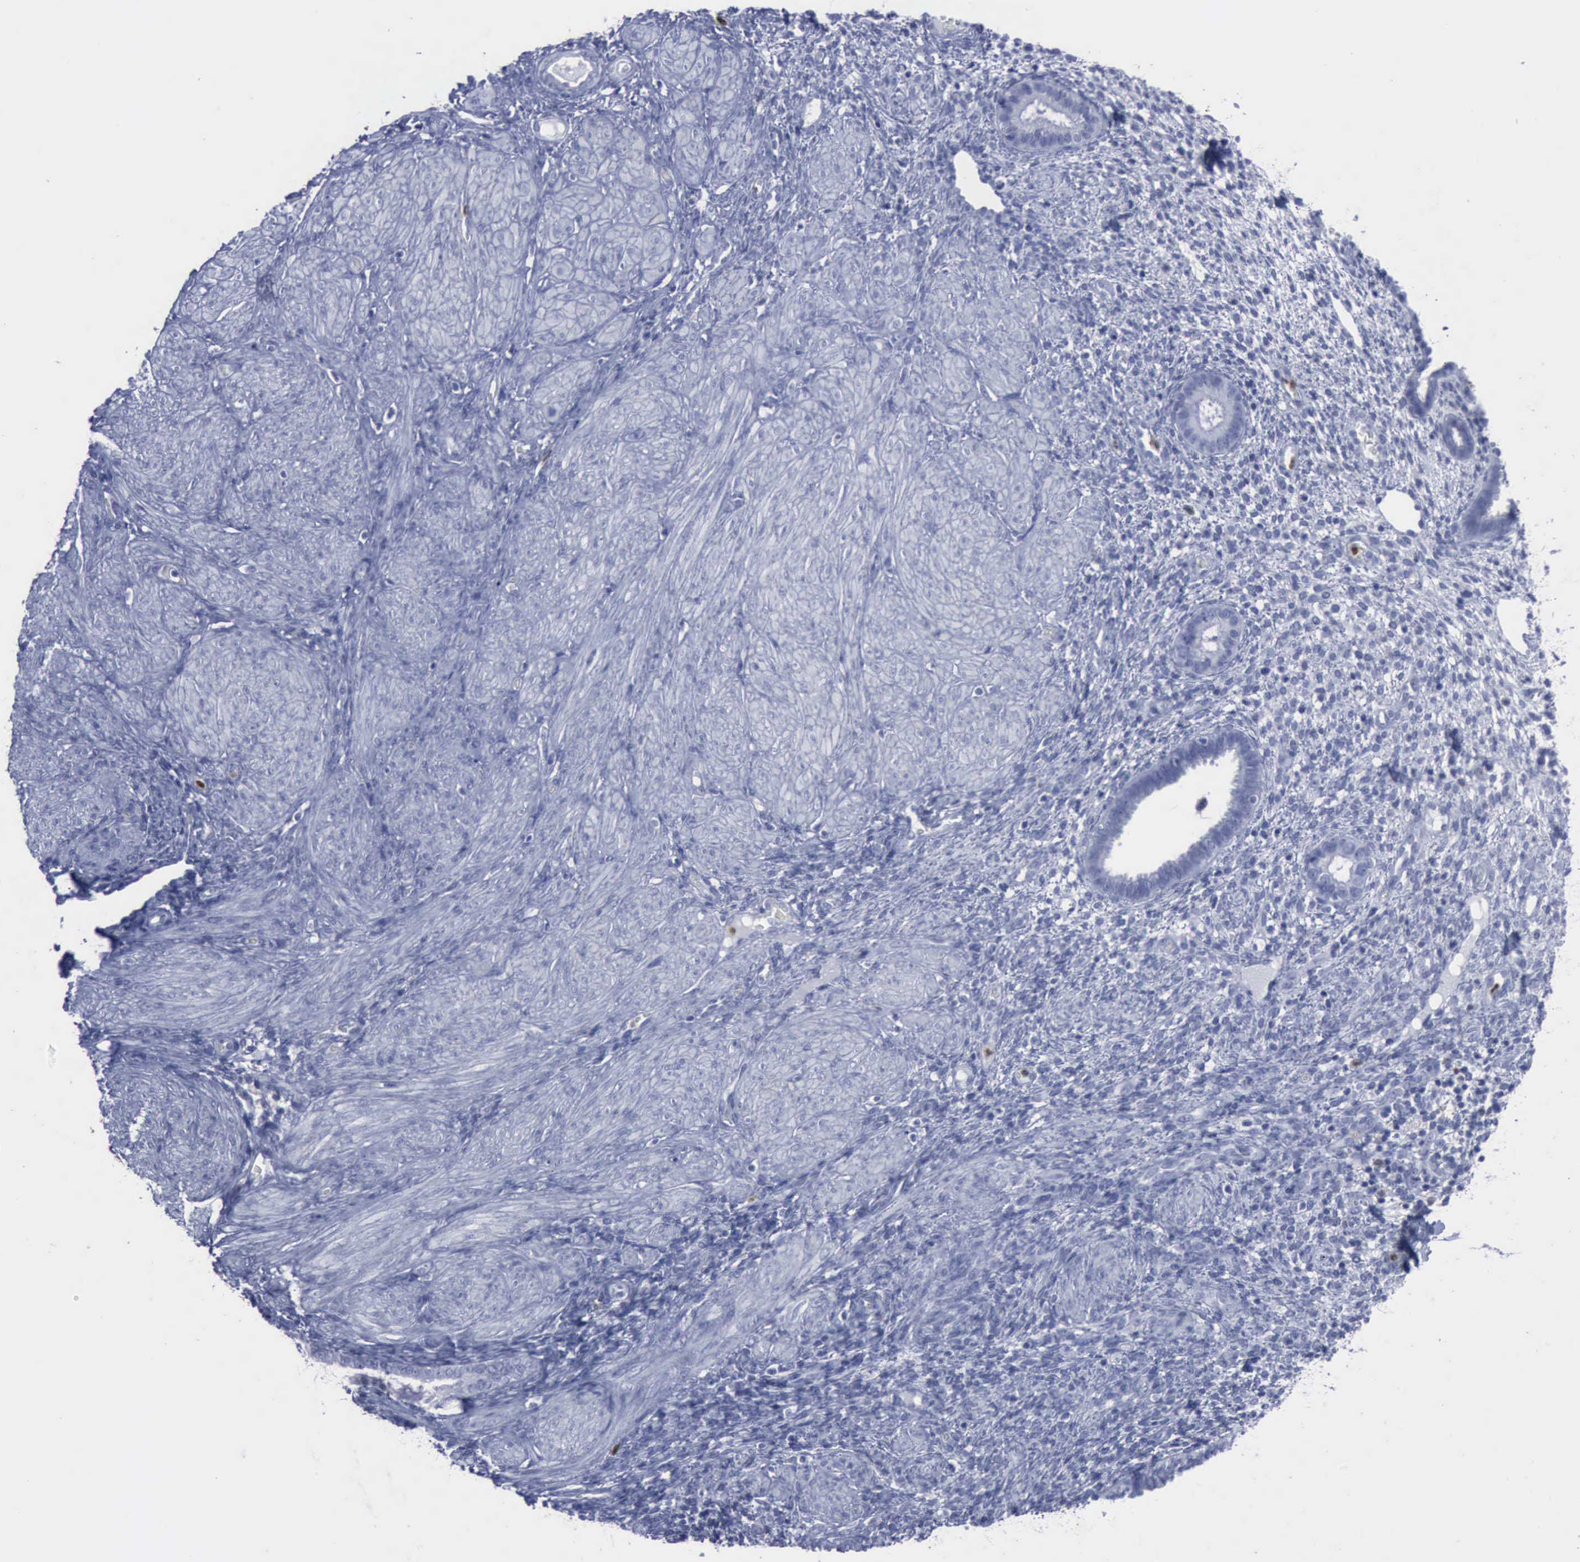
{"staining": {"intensity": "negative", "quantity": "none", "location": "none"}, "tissue": "endometrium", "cell_type": "Cells in endometrial stroma", "image_type": "normal", "snomed": [{"axis": "morphology", "description": "Normal tissue, NOS"}, {"axis": "topography", "description": "Endometrium"}], "caption": "DAB (3,3'-diaminobenzidine) immunohistochemical staining of benign human endometrium reveals no significant staining in cells in endometrial stroma. (Stains: DAB (3,3'-diaminobenzidine) immunohistochemistry (IHC) with hematoxylin counter stain, Microscopy: brightfield microscopy at high magnification).", "gene": "CSTA", "patient": {"sex": "female", "age": 72}}